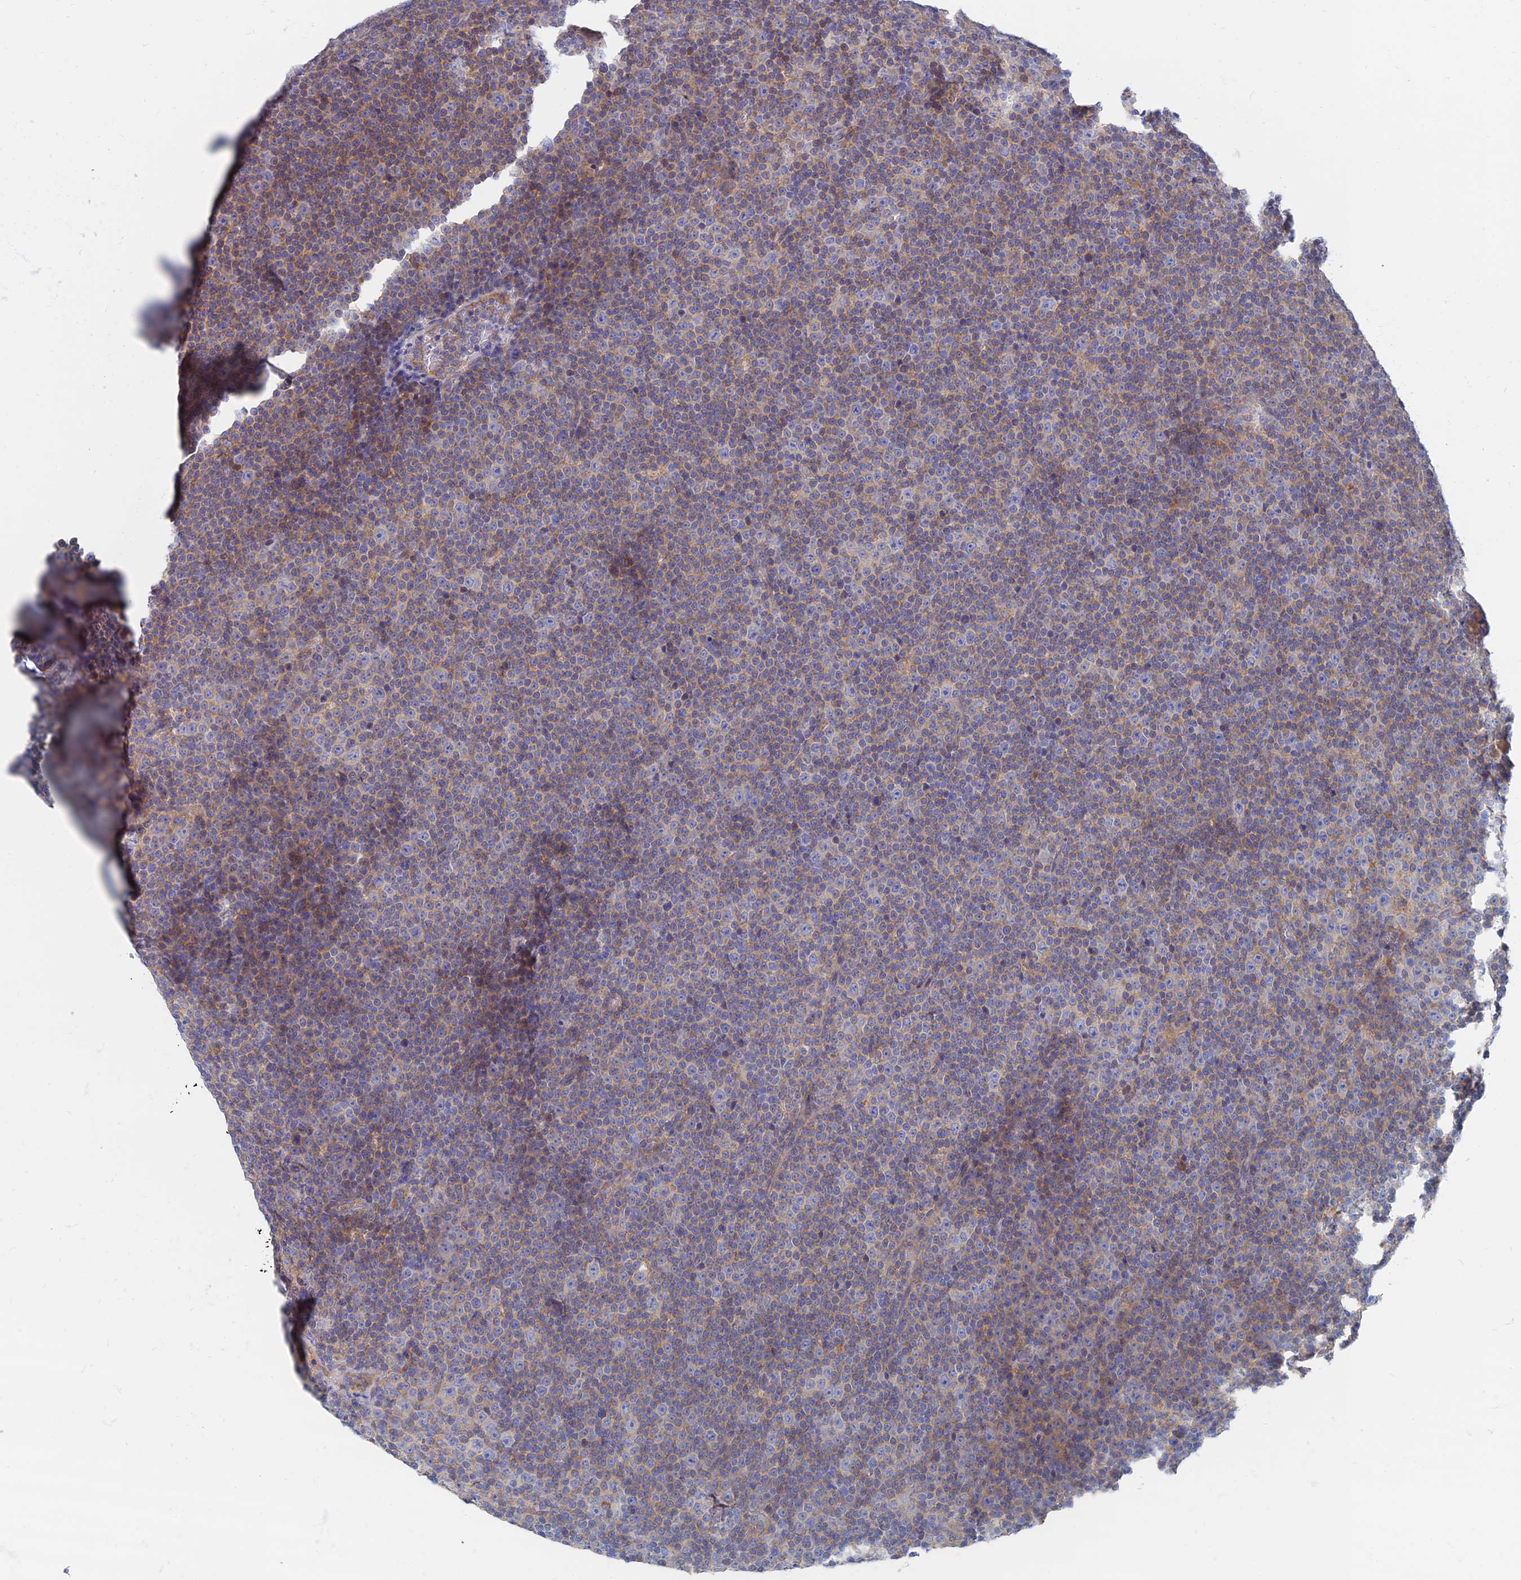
{"staining": {"intensity": "negative", "quantity": "none", "location": "none"}, "tissue": "lymphoma", "cell_type": "Tumor cells", "image_type": "cancer", "snomed": [{"axis": "morphology", "description": "Malignant lymphoma, non-Hodgkin's type, Low grade"}, {"axis": "topography", "description": "Lymph node"}], "caption": "Tumor cells are negative for protein expression in human low-grade malignant lymphoma, non-Hodgkin's type.", "gene": "TMEM44", "patient": {"sex": "female", "age": 67}}